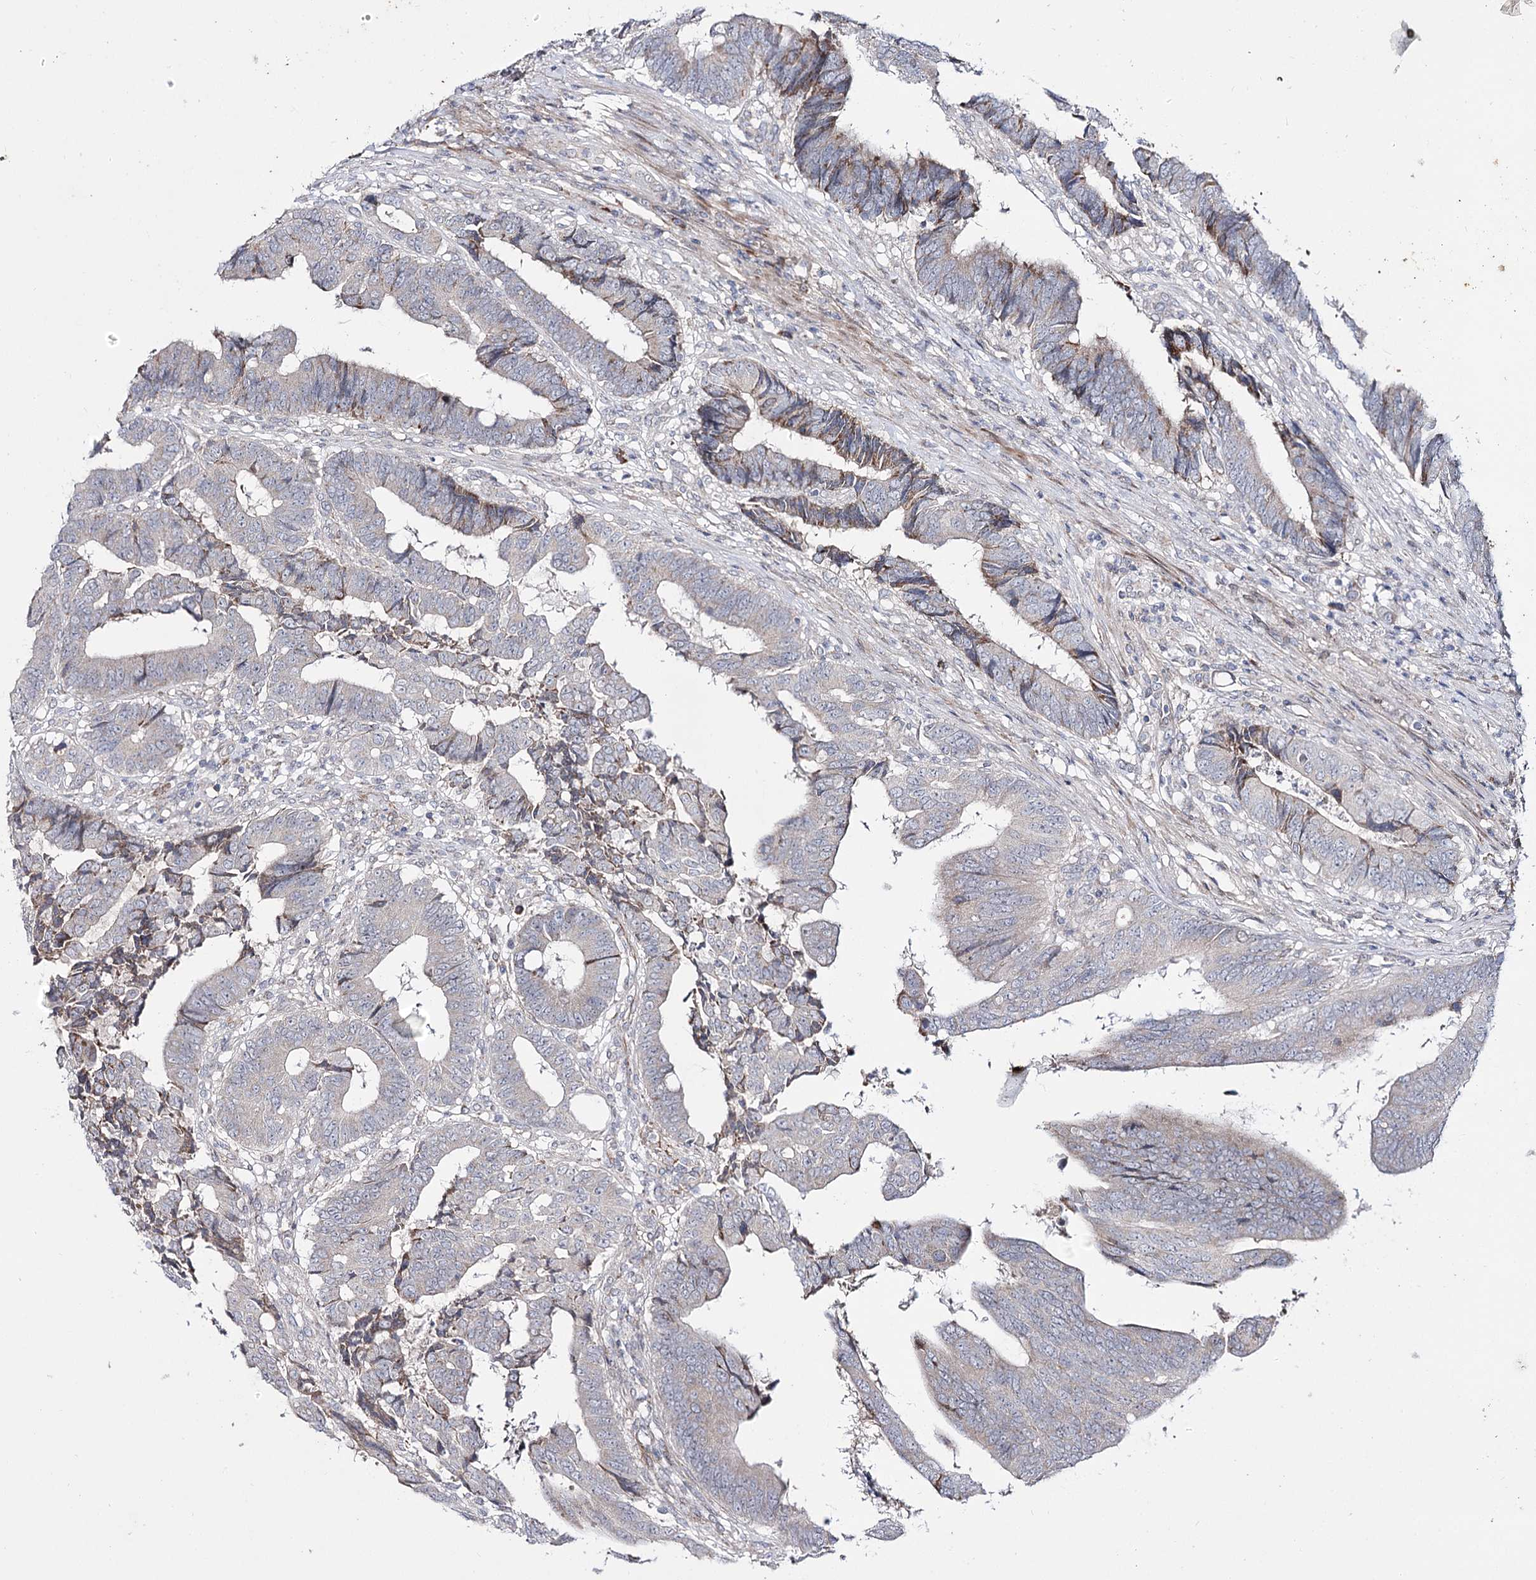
{"staining": {"intensity": "moderate", "quantity": "<25%", "location": "cytoplasmic/membranous"}, "tissue": "colorectal cancer", "cell_type": "Tumor cells", "image_type": "cancer", "snomed": [{"axis": "morphology", "description": "Adenocarcinoma, NOS"}, {"axis": "topography", "description": "Rectum"}], "caption": "A low amount of moderate cytoplasmic/membranous expression is present in about <25% of tumor cells in colorectal cancer (adenocarcinoma) tissue. Immunohistochemistry (ihc) stains the protein in brown and the nuclei are stained blue.", "gene": "C11orf80", "patient": {"sex": "male", "age": 84}}